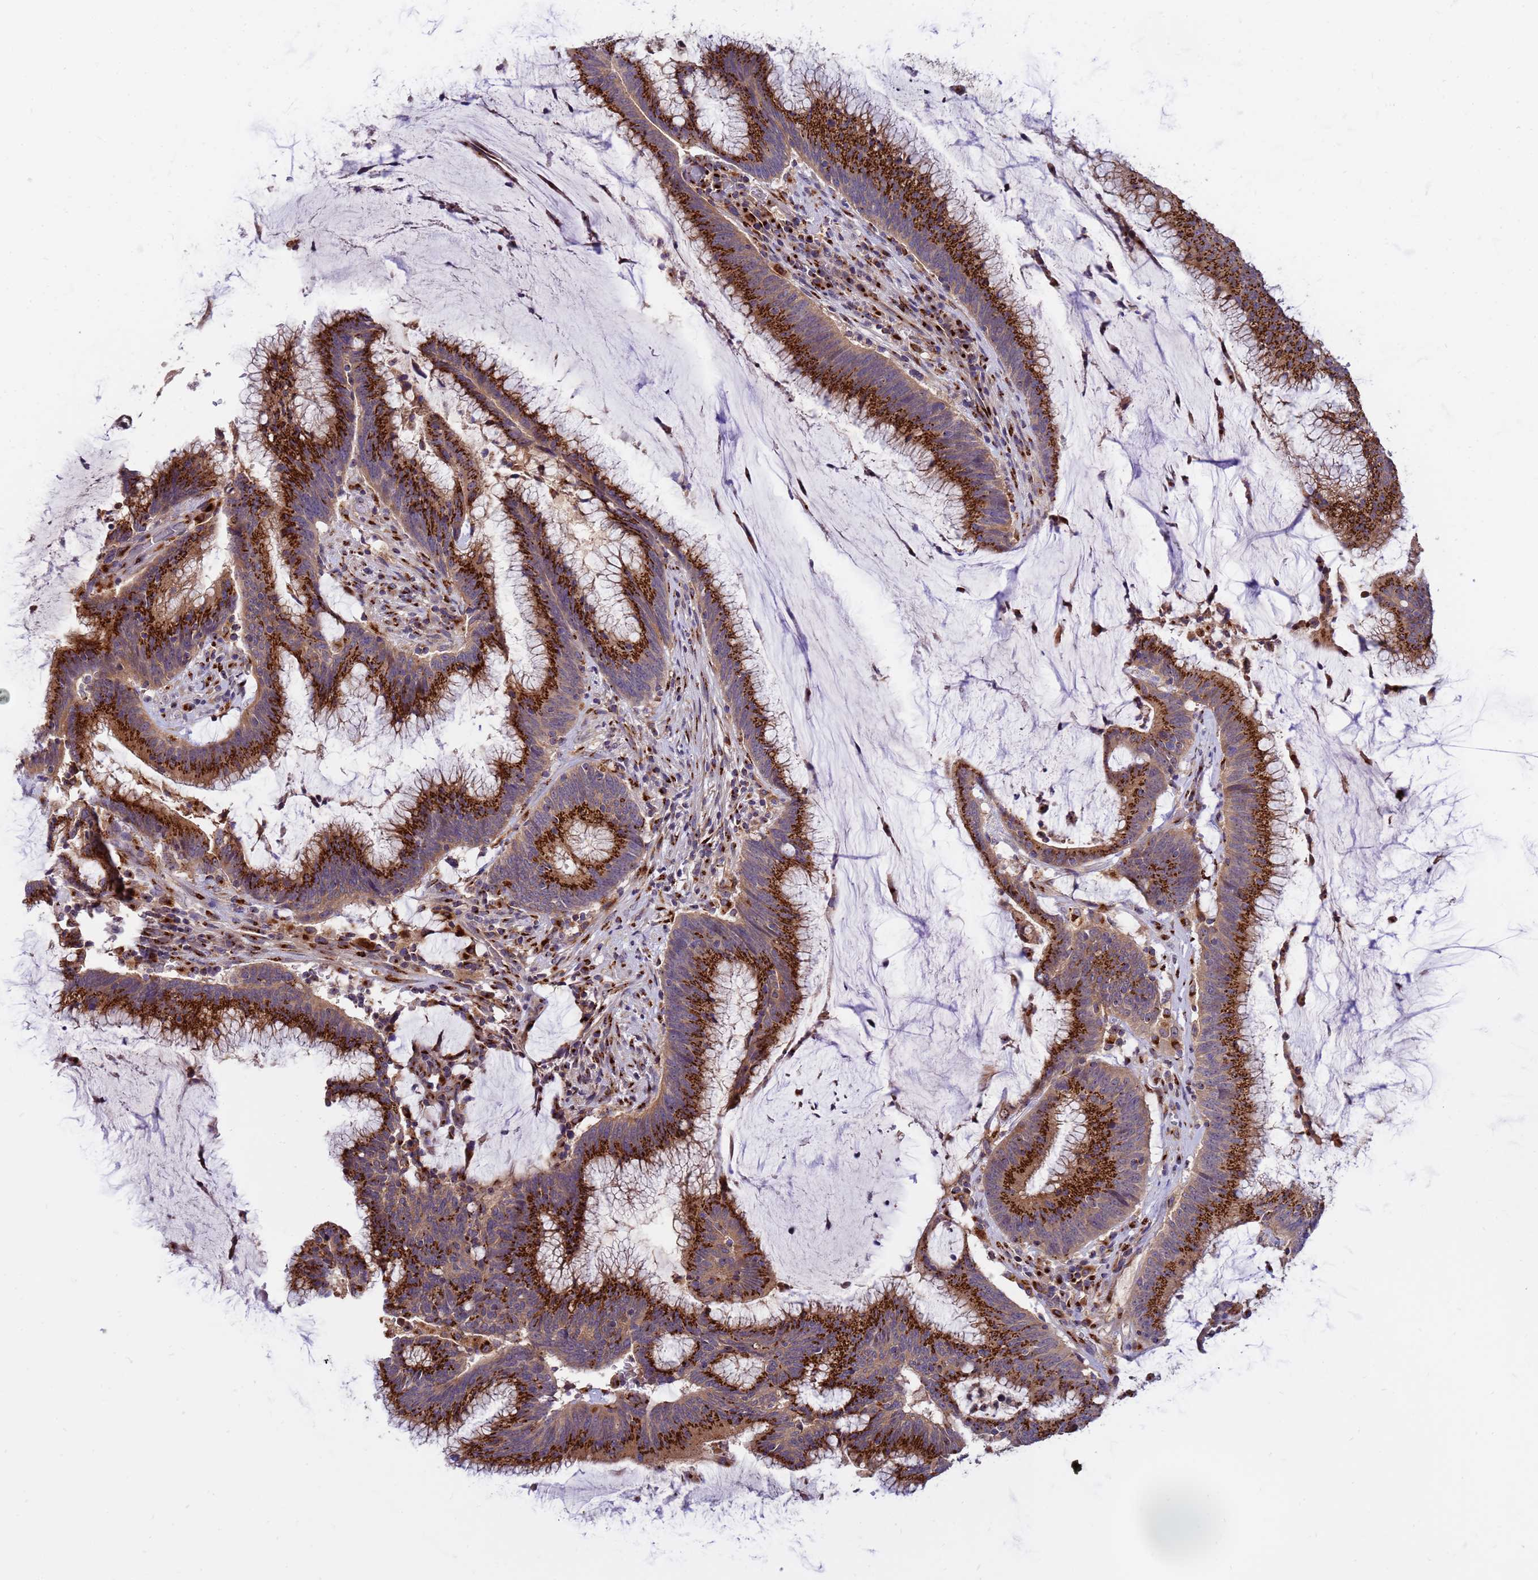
{"staining": {"intensity": "strong", "quantity": ">75%", "location": "cytoplasmic/membranous"}, "tissue": "colorectal cancer", "cell_type": "Tumor cells", "image_type": "cancer", "snomed": [{"axis": "morphology", "description": "Adenocarcinoma, NOS"}, {"axis": "topography", "description": "Rectum"}], "caption": "About >75% of tumor cells in adenocarcinoma (colorectal) demonstrate strong cytoplasmic/membranous protein positivity as visualized by brown immunohistochemical staining.", "gene": "HPS3", "patient": {"sex": "female", "age": 77}}